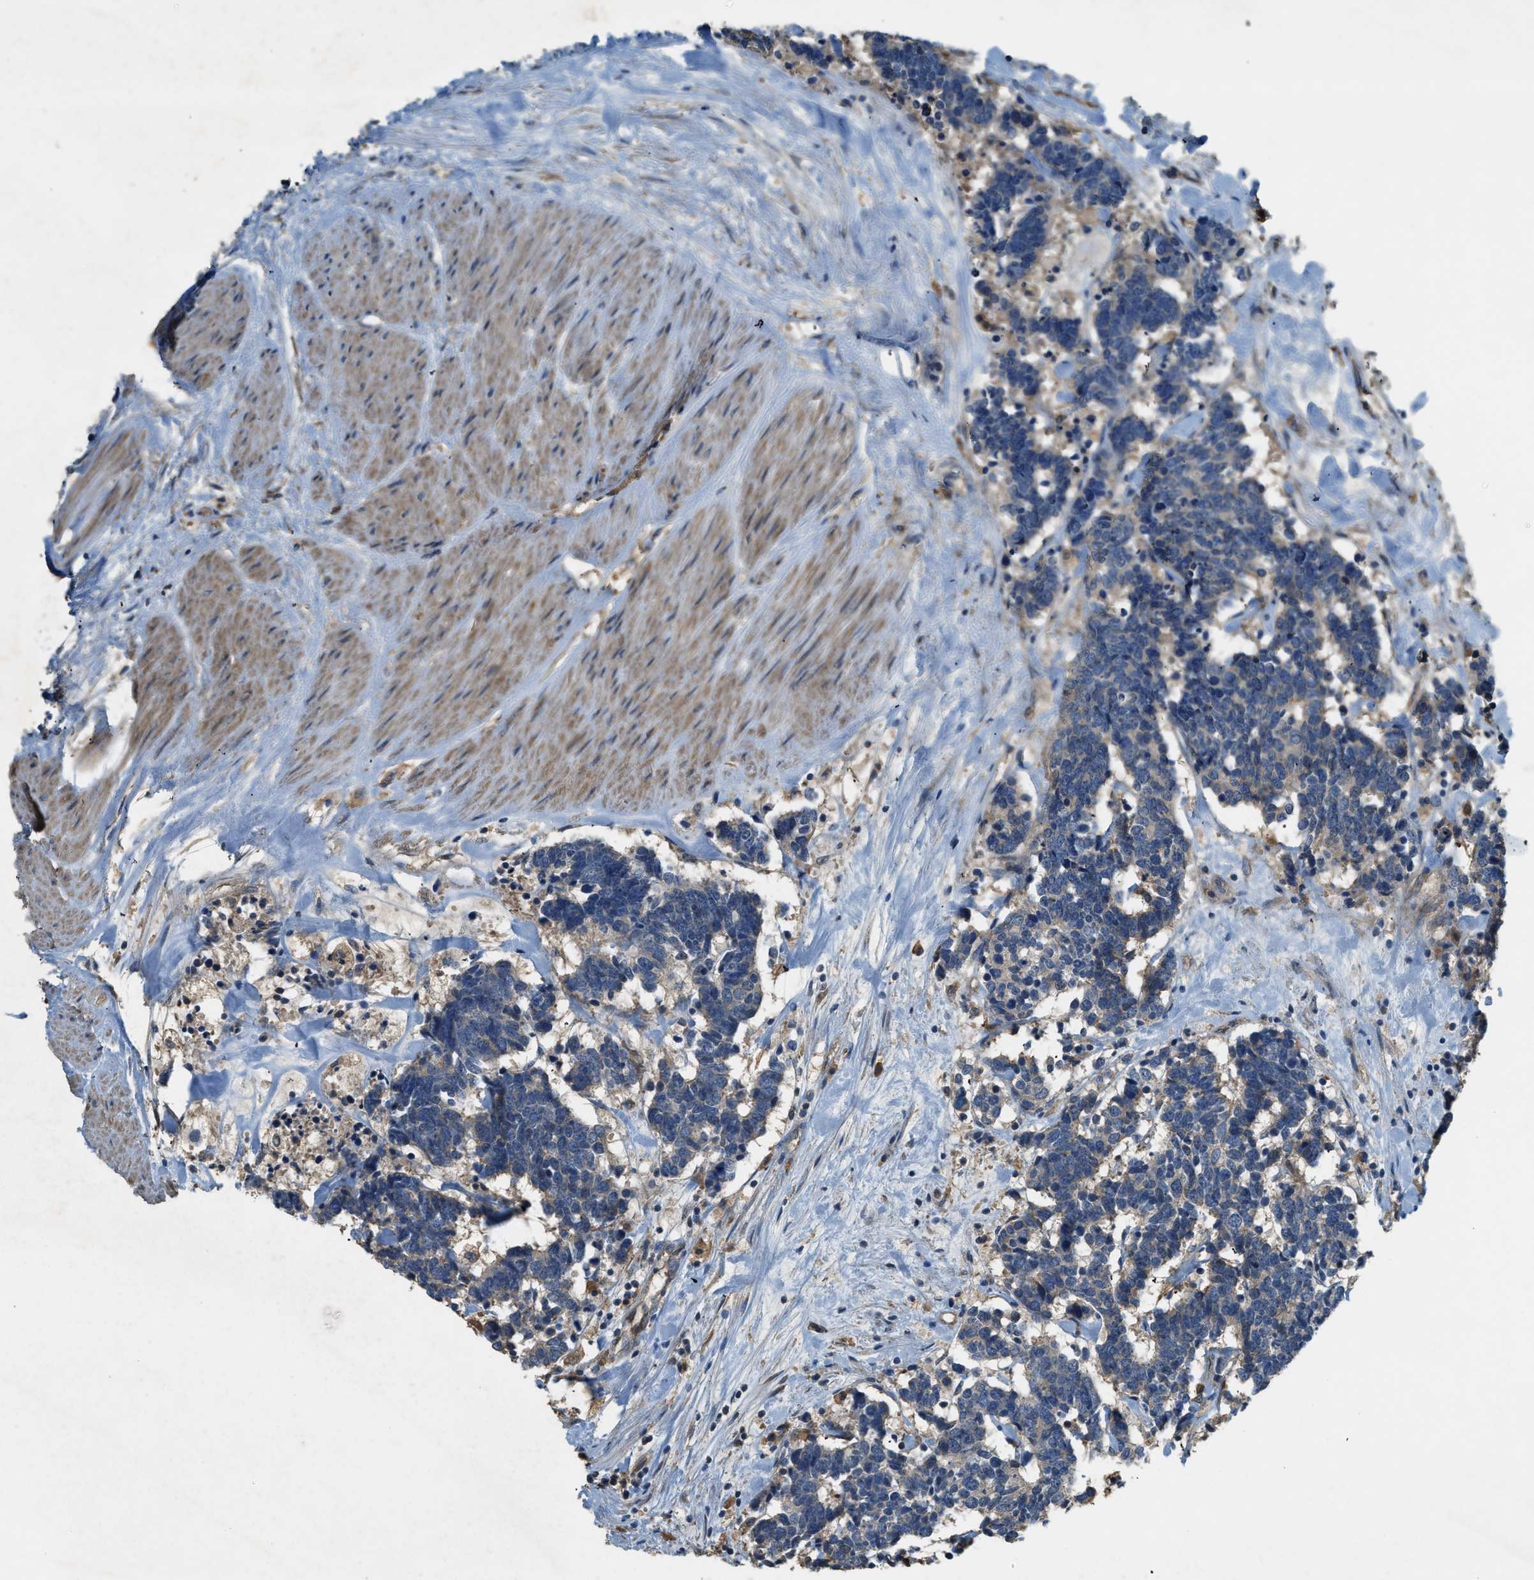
{"staining": {"intensity": "negative", "quantity": "none", "location": "none"}, "tissue": "carcinoid", "cell_type": "Tumor cells", "image_type": "cancer", "snomed": [{"axis": "morphology", "description": "Carcinoma, NOS"}, {"axis": "morphology", "description": "Carcinoid, malignant, NOS"}, {"axis": "topography", "description": "Urinary bladder"}], "caption": "This is an immunohistochemistry (IHC) image of human carcinoma. There is no expression in tumor cells.", "gene": "CFLAR", "patient": {"sex": "male", "age": 57}}